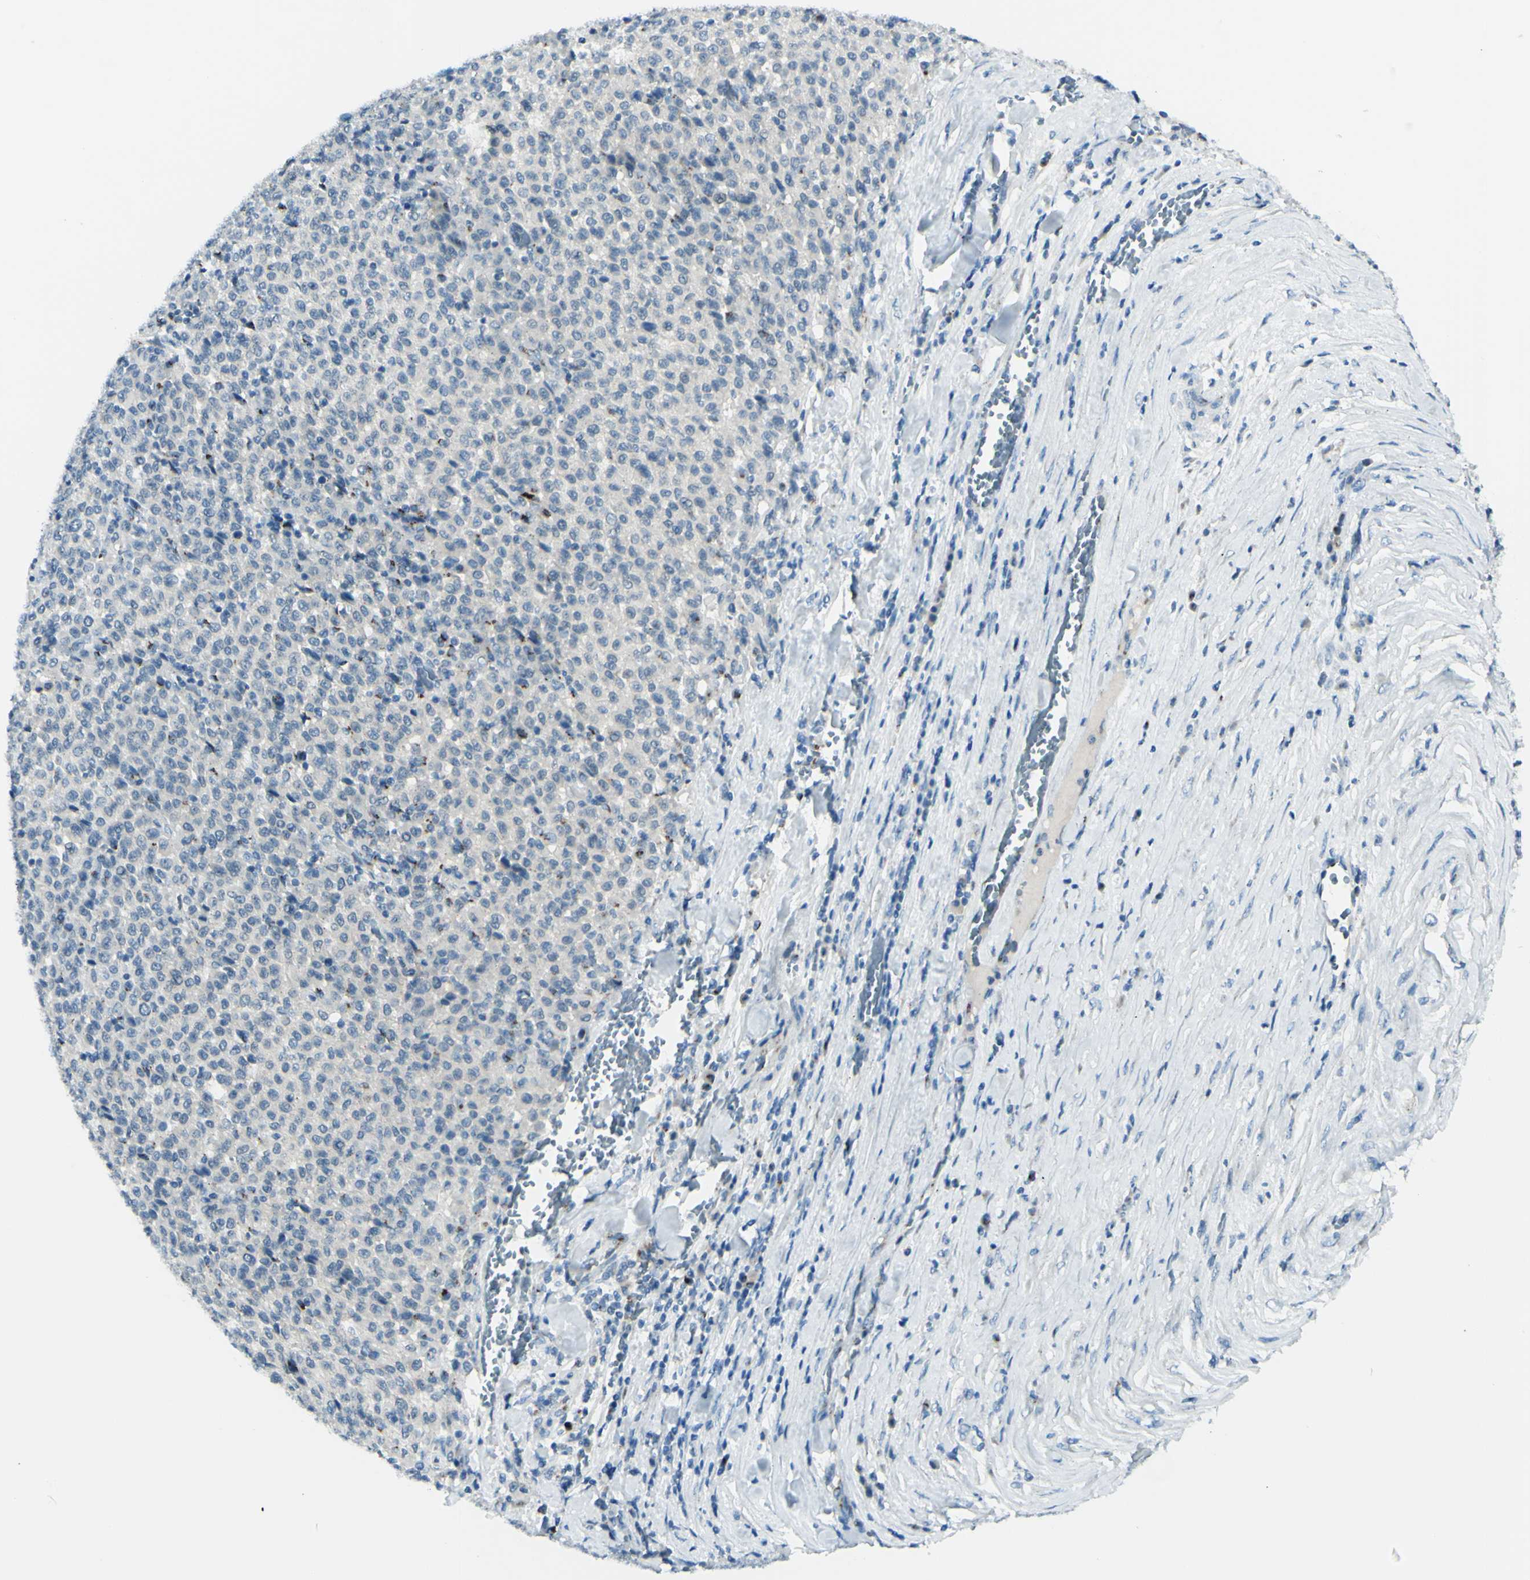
{"staining": {"intensity": "negative", "quantity": "none", "location": "none"}, "tissue": "melanoma", "cell_type": "Tumor cells", "image_type": "cancer", "snomed": [{"axis": "morphology", "description": "Malignant melanoma, Metastatic site"}, {"axis": "topography", "description": "Pancreas"}], "caption": "Malignant melanoma (metastatic site) stained for a protein using IHC demonstrates no expression tumor cells.", "gene": "B4GALT1", "patient": {"sex": "female", "age": 30}}